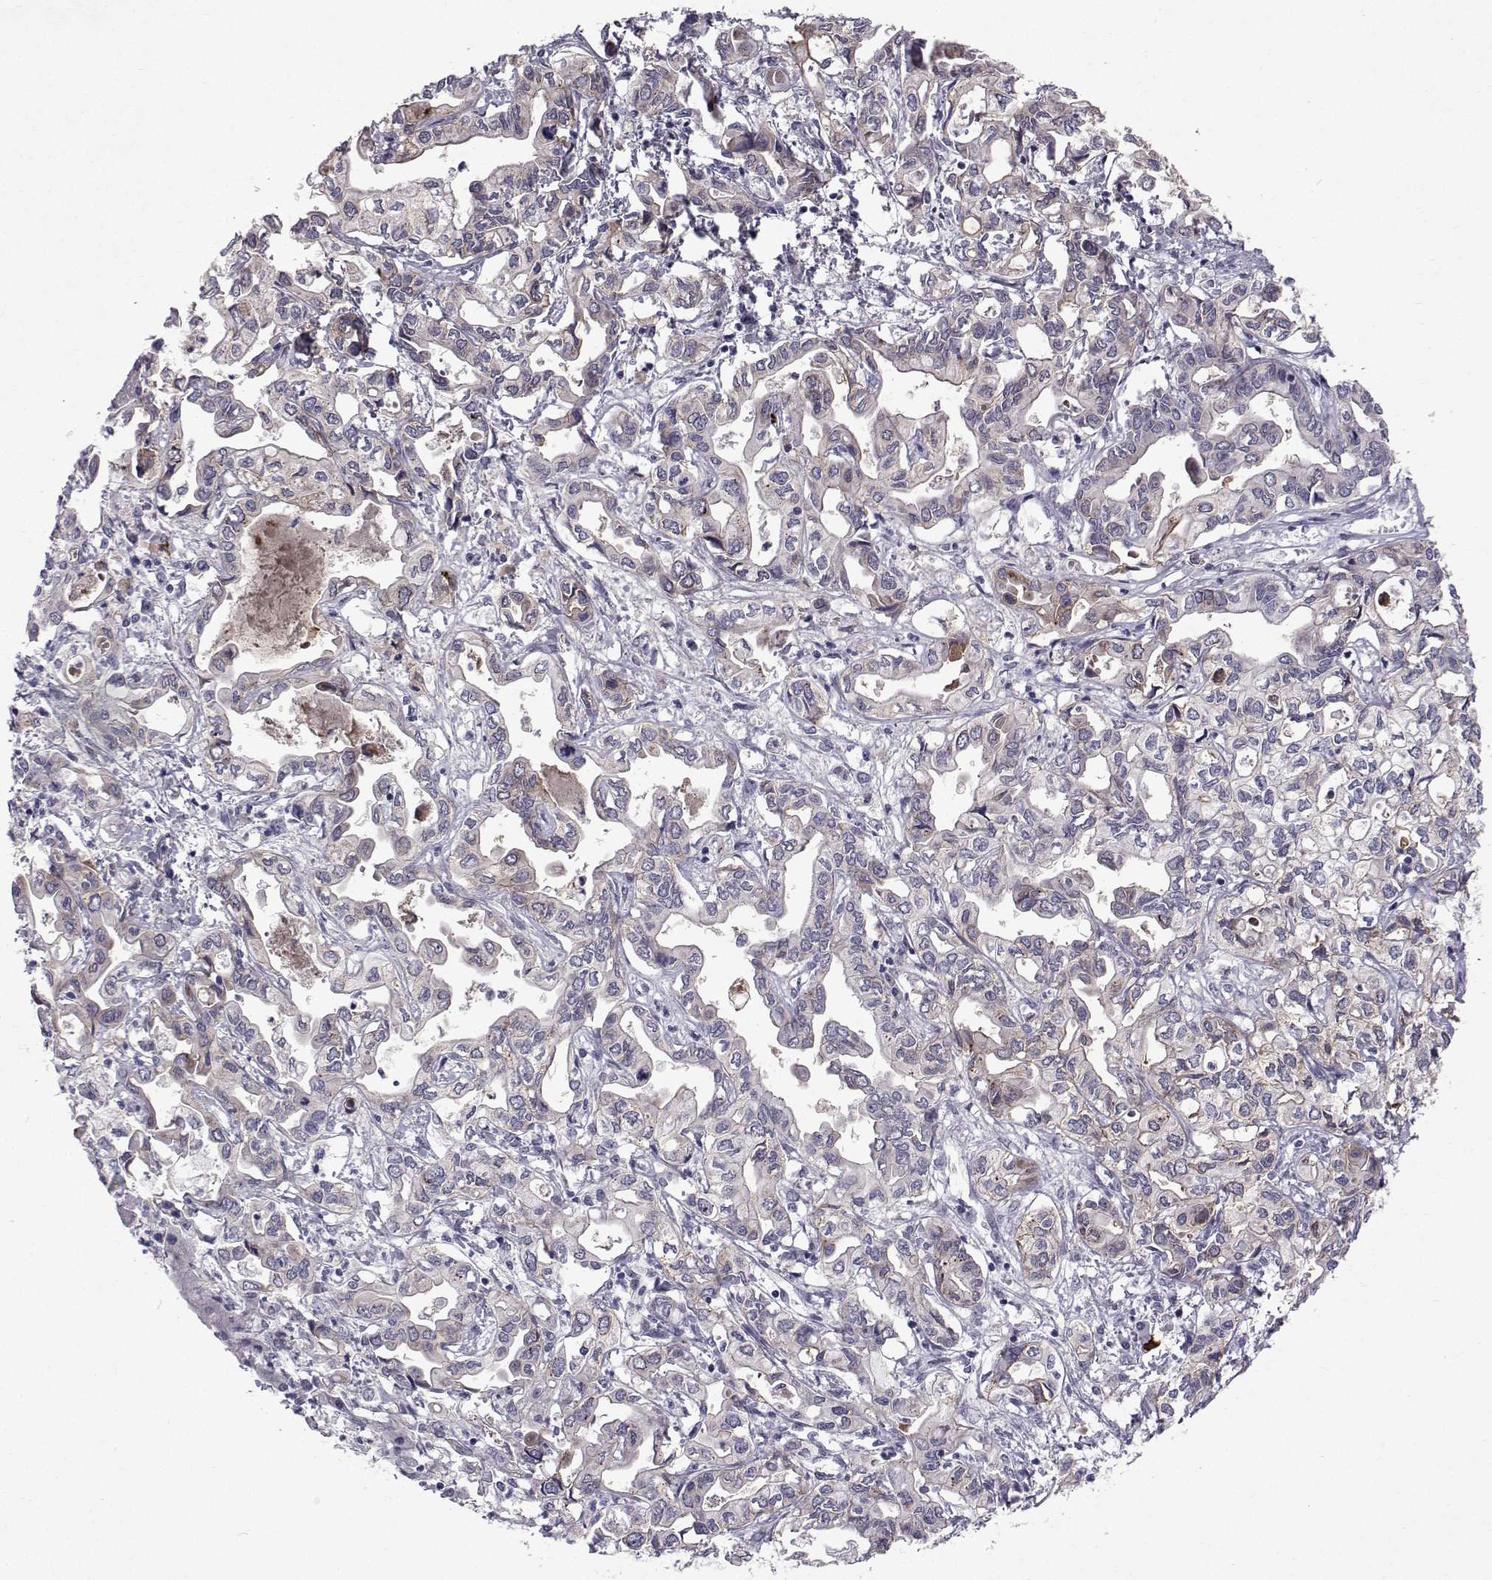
{"staining": {"intensity": "negative", "quantity": "none", "location": "none"}, "tissue": "liver cancer", "cell_type": "Tumor cells", "image_type": "cancer", "snomed": [{"axis": "morphology", "description": "Cholangiocarcinoma"}, {"axis": "topography", "description": "Liver"}], "caption": "This is an immunohistochemistry micrograph of liver cancer. There is no positivity in tumor cells.", "gene": "RBM24", "patient": {"sex": "female", "age": 64}}